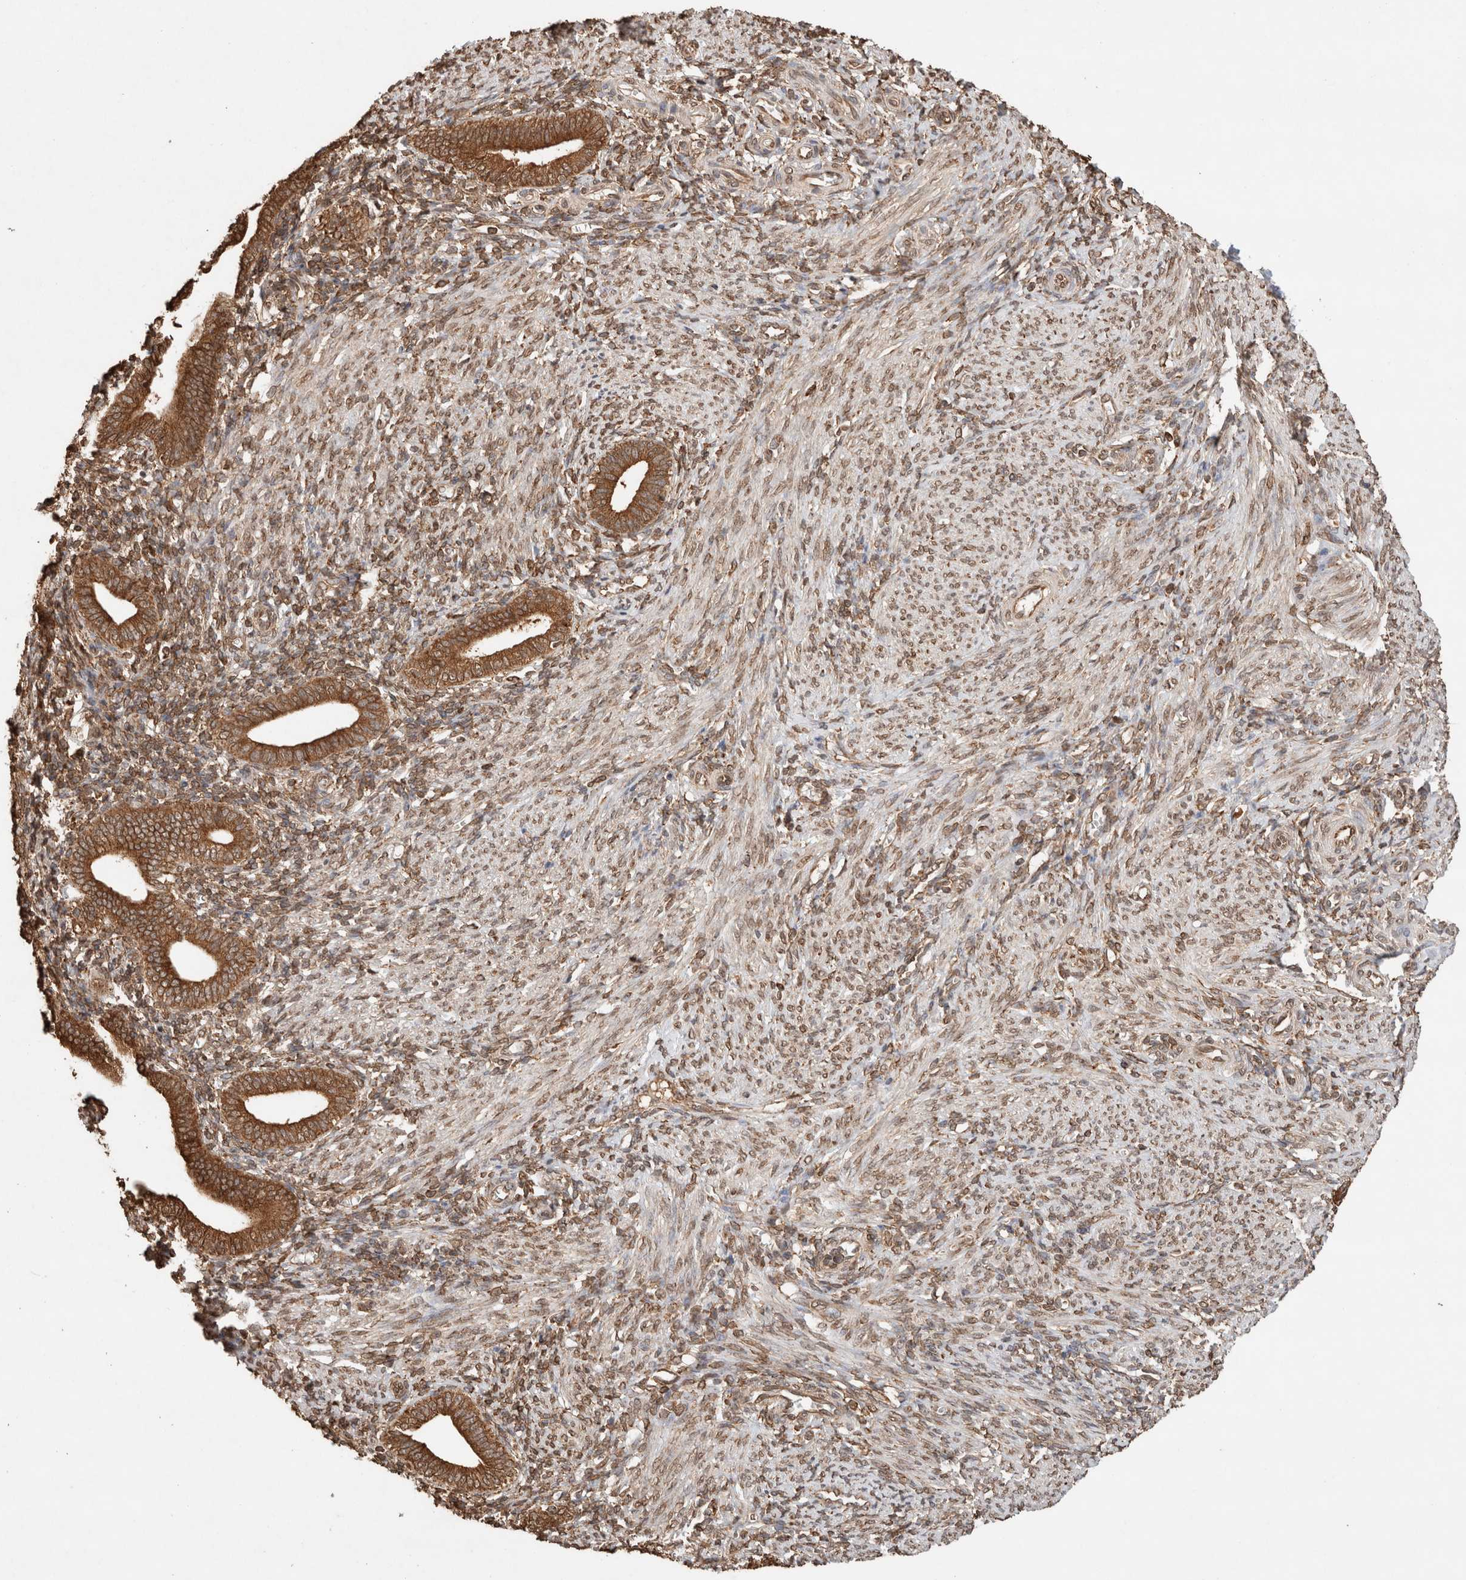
{"staining": {"intensity": "moderate", "quantity": ">75%", "location": "cytoplasmic/membranous"}, "tissue": "endometrium", "cell_type": "Cells in endometrial stroma", "image_type": "normal", "snomed": [{"axis": "morphology", "description": "Normal tissue, NOS"}, {"axis": "topography", "description": "Uterus"}, {"axis": "topography", "description": "Endometrium"}], "caption": "The histopathology image shows a brown stain indicating the presence of a protein in the cytoplasmic/membranous of cells in endometrial stroma in endometrium. Using DAB (brown) and hematoxylin (blue) stains, captured at high magnification using brightfield microscopy.", "gene": "ERAP1", "patient": {"sex": "female", "age": 33}}